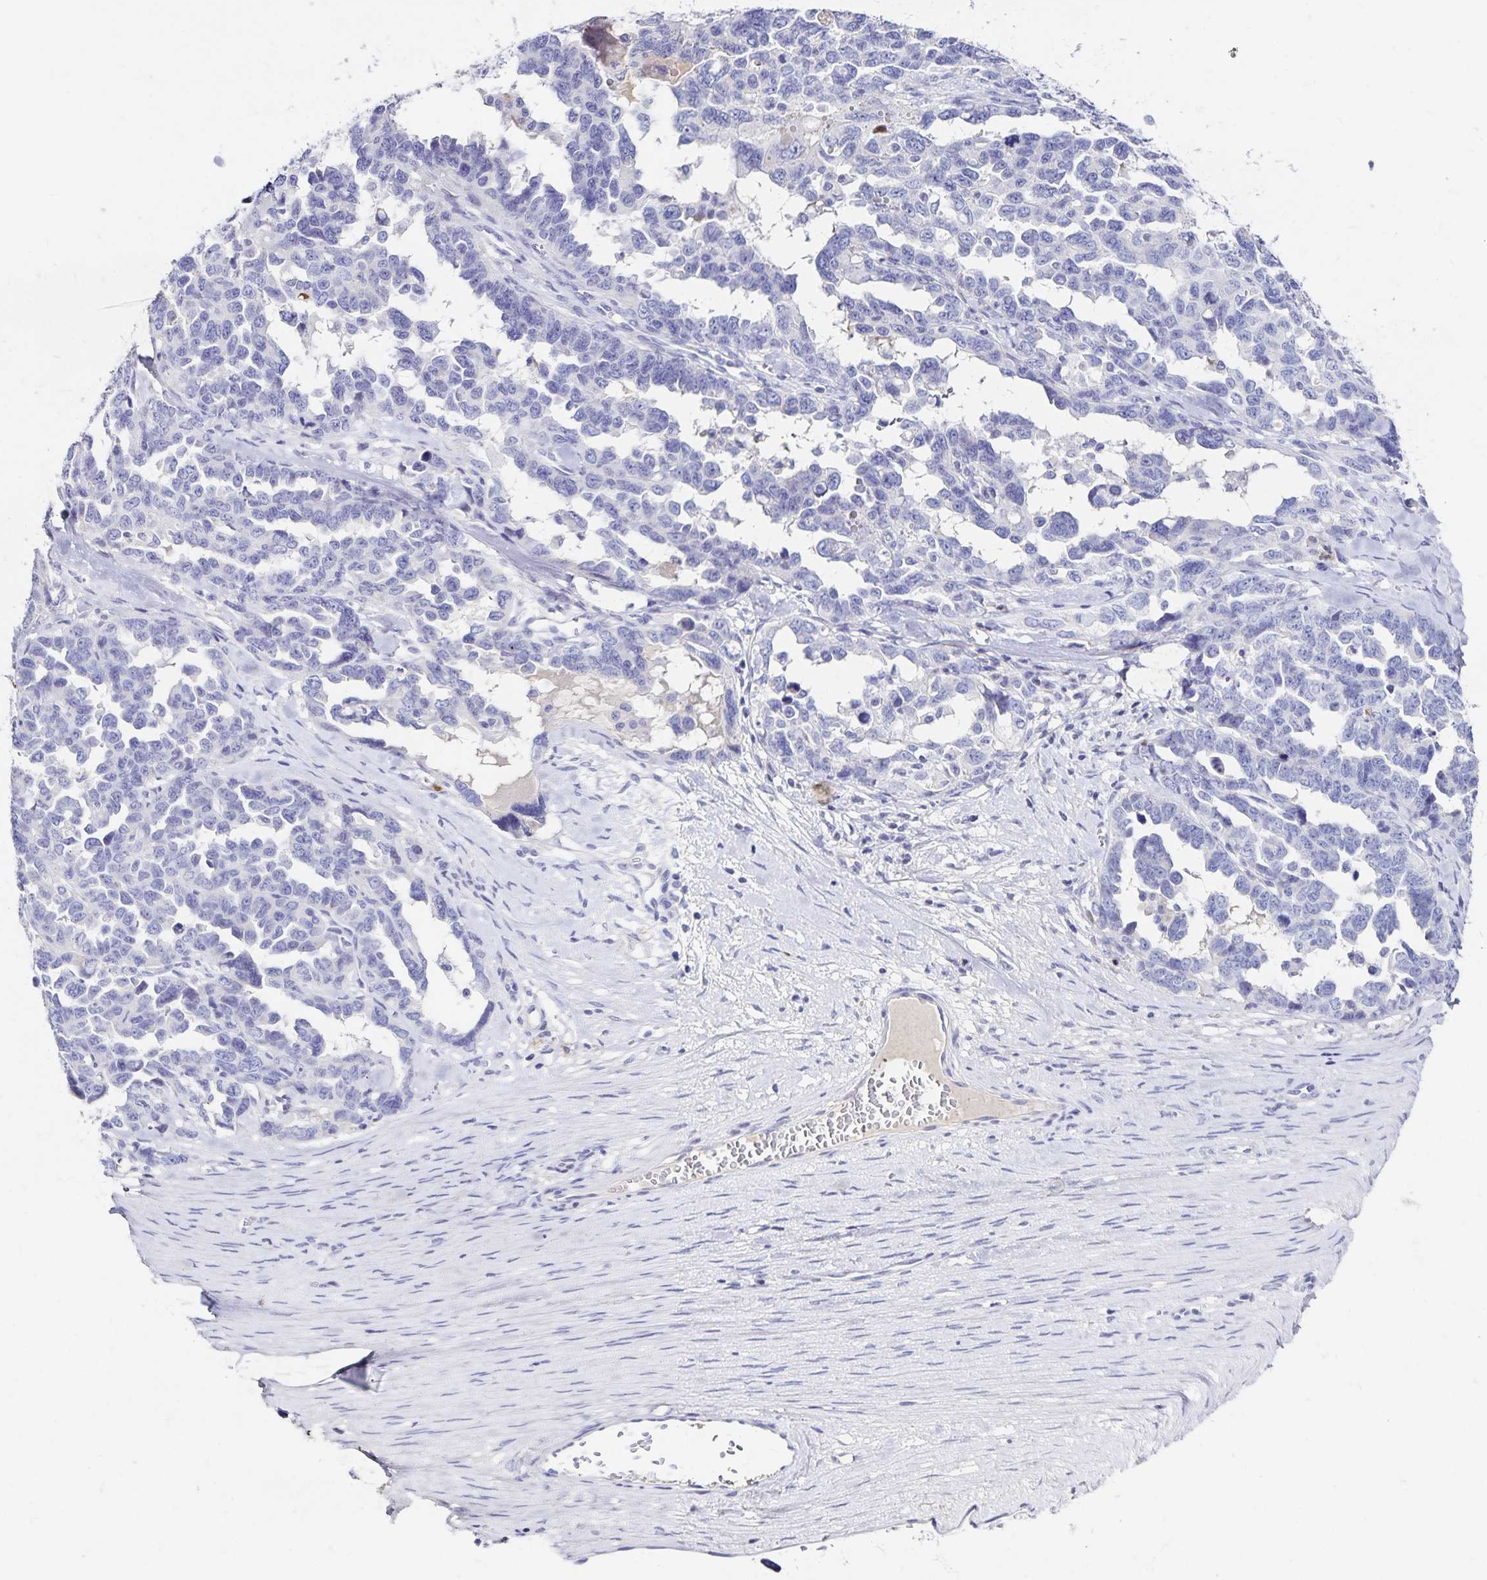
{"staining": {"intensity": "negative", "quantity": "none", "location": "none"}, "tissue": "ovarian cancer", "cell_type": "Tumor cells", "image_type": "cancer", "snomed": [{"axis": "morphology", "description": "Cystadenocarcinoma, serous, NOS"}, {"axis": "topography", "description": "Ovary"}], "caption": "Ovarian cancer stained for a protein using IHC demonstrates no staining tumor cells.", "gene": "PAX5", "patient": {"sex": "female", "age": 69}}